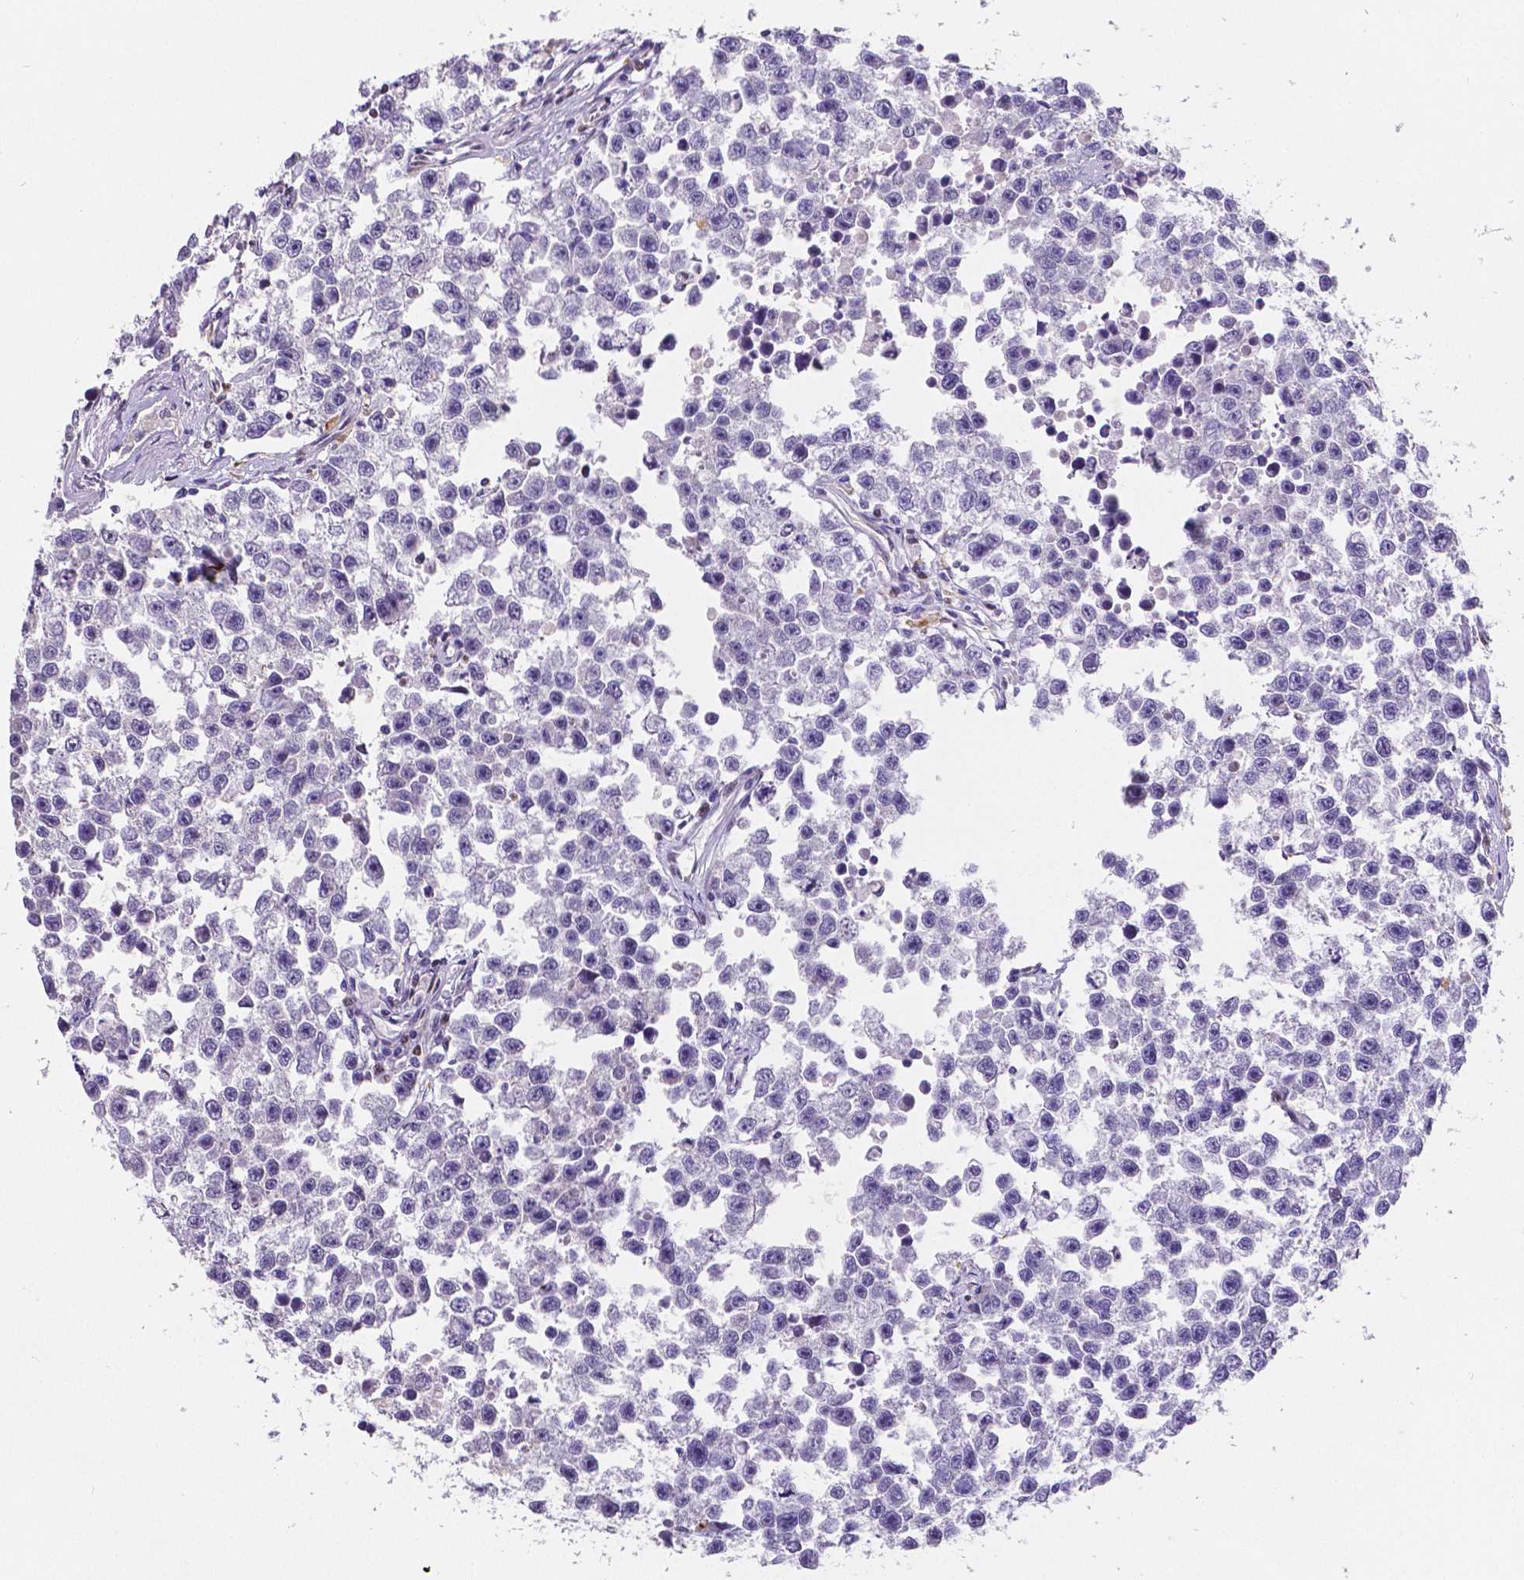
{"staining": {"intensity": "negative", "quantity": "none", "location": "none"}, "tissue": "testis cancer", "cell_type": "Tumor cells", "image_type": "cancer", "snomed": [{"axis": "morphology", "description": "Seminoma, NOS"}, {"axis": "topography", "description": "Testis"}], "caption": "This image is of testis seminoma stained with immunohistochemistry (IHC) to label a protein in brown with the nuclei are counter-stained blue. There is no expression in tumor cells.", "gene": "MEF2C", "patient": {"sex": "male", "age": 26}}